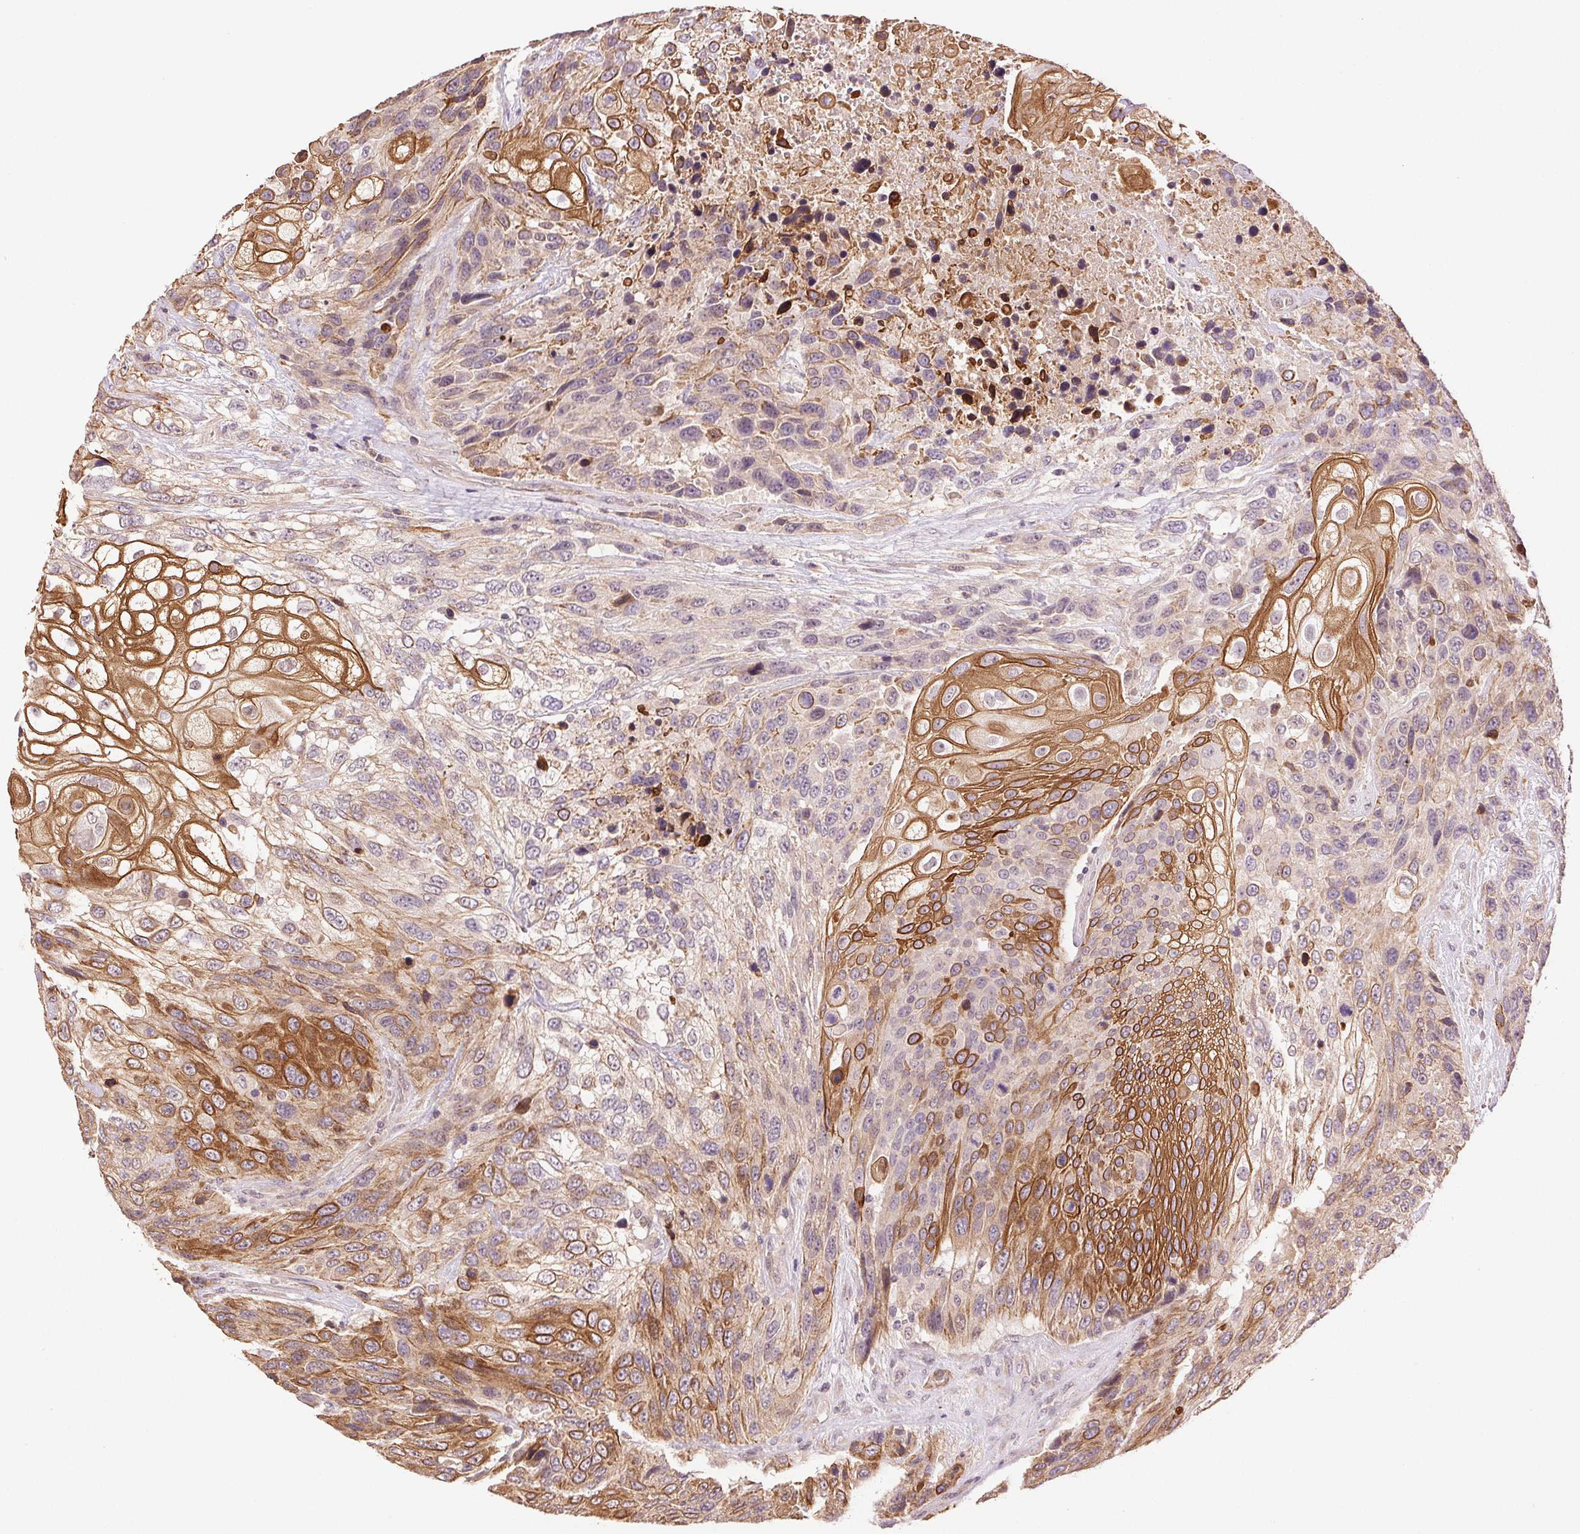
{"staining": {"intensity": "moderate", "quantity": "25%-75%", "location": "cytoplasmic/membranous"}, "tissue": "urothelial cancer", "cell_type": "Tumor cells", "image_type": "cancer", "snomed": [{"axis": "morphology", "description": "Urothelial carcinoma, High grade"}, {"axis": "topography", "description": "Urinary bladder"}], "caption": "Protein expression analysis of urothelial cancer displays moderate cytoplasmic/membranous positivity in approximately 25%-75% of tumor cells.", "gene": "TMEM253", "patient": {"sex": "female", "age": 70}}